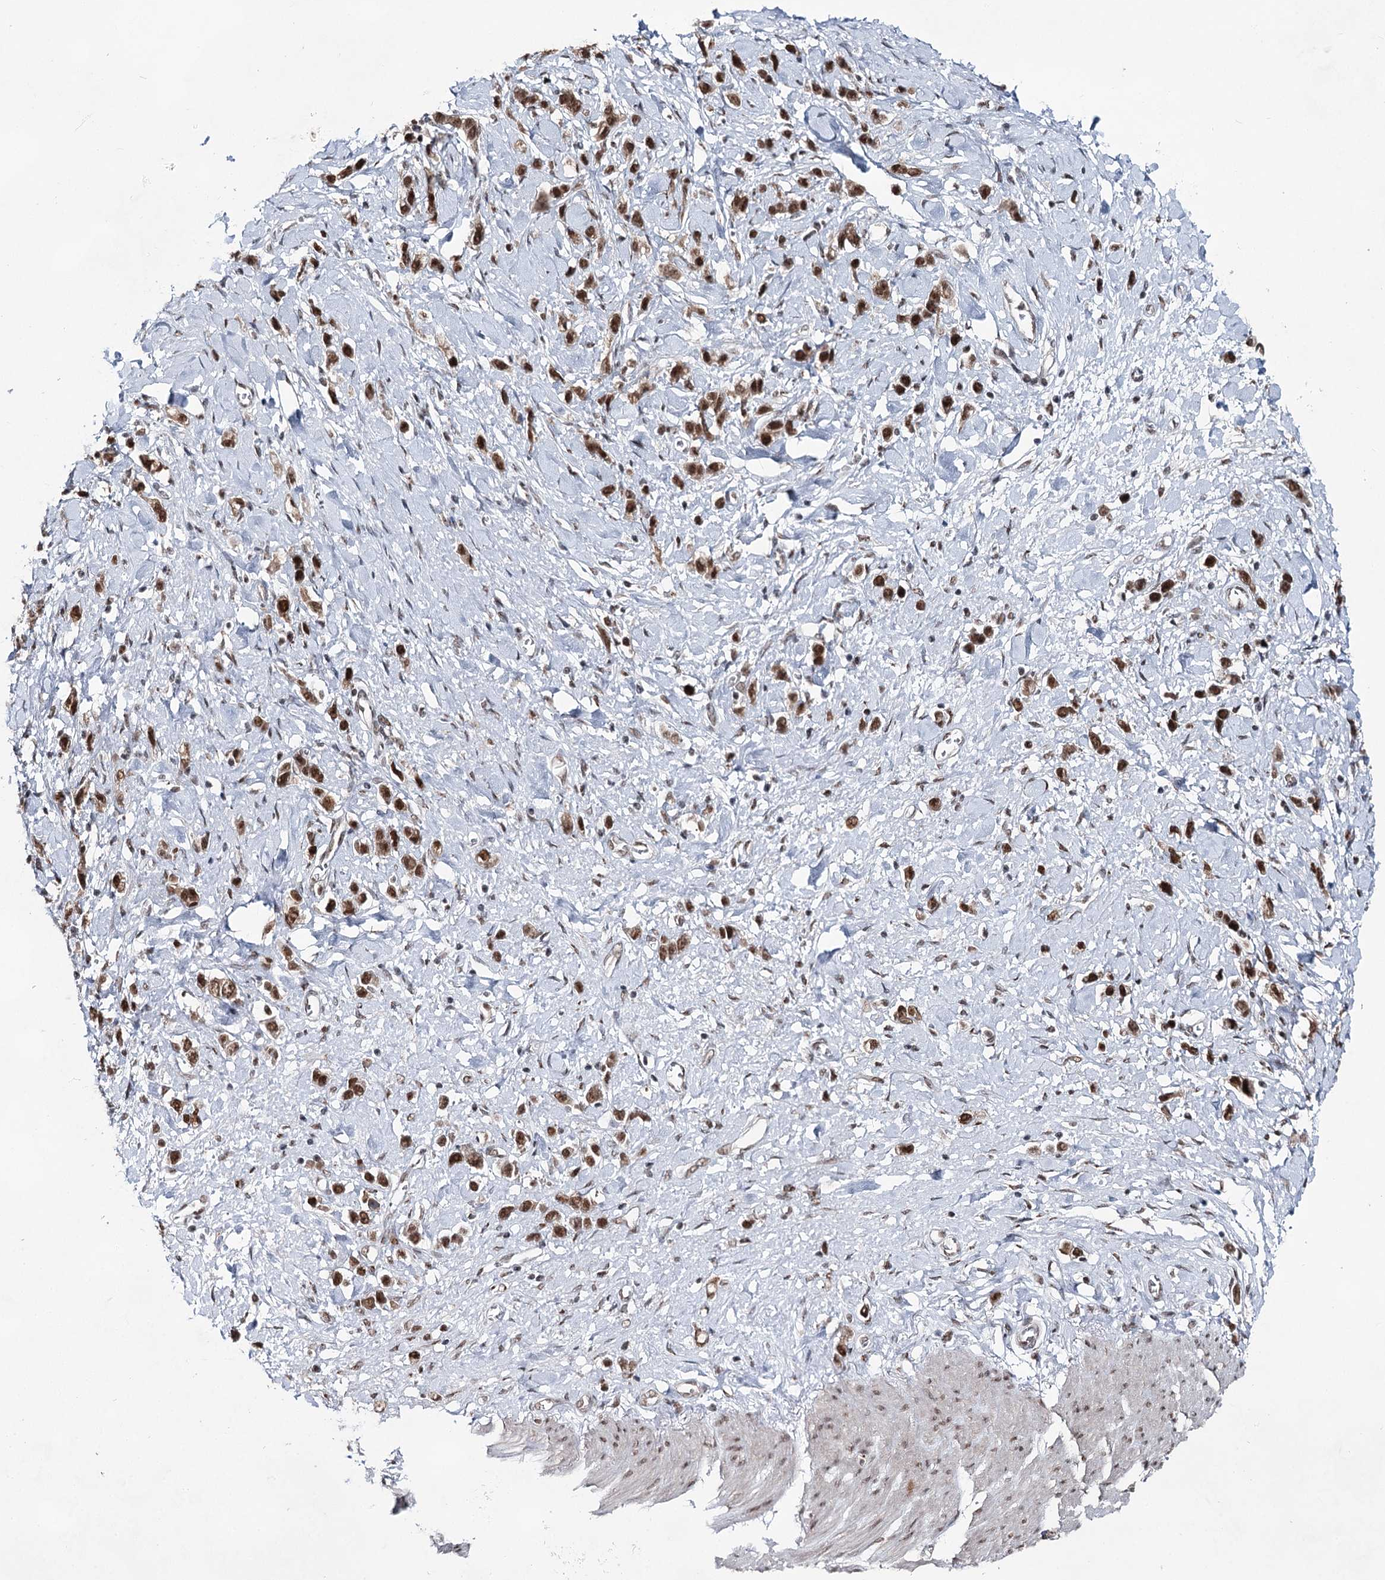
{"staining": {"intensity": "moderate", "quantity": ">75%", "location": "cytoplasmic/membranous,nuclear"}, "tissue": "stomach cancer", "cell_type": "Tumor cells", "image_type": "cancer", "snomed": [{"axis": "morphology", "description": "Normal tissue, NOS"}, {"axis": "morphology", "description": "Adenocarcinoma, NOS"}, {"axis": "topography", "description": "Stomach, upper"}, {"axis": "topography", "description": "Stomach"}], "caption": "This is an image of IHC staining of stomach cancer (adenocarcinoma), which shows moderate positivity in the cytoplasmic/membranous and nuclear of tumor cells.", "gene": "ZCCHC8", "patient": {"sex": "female", "age": 65}}